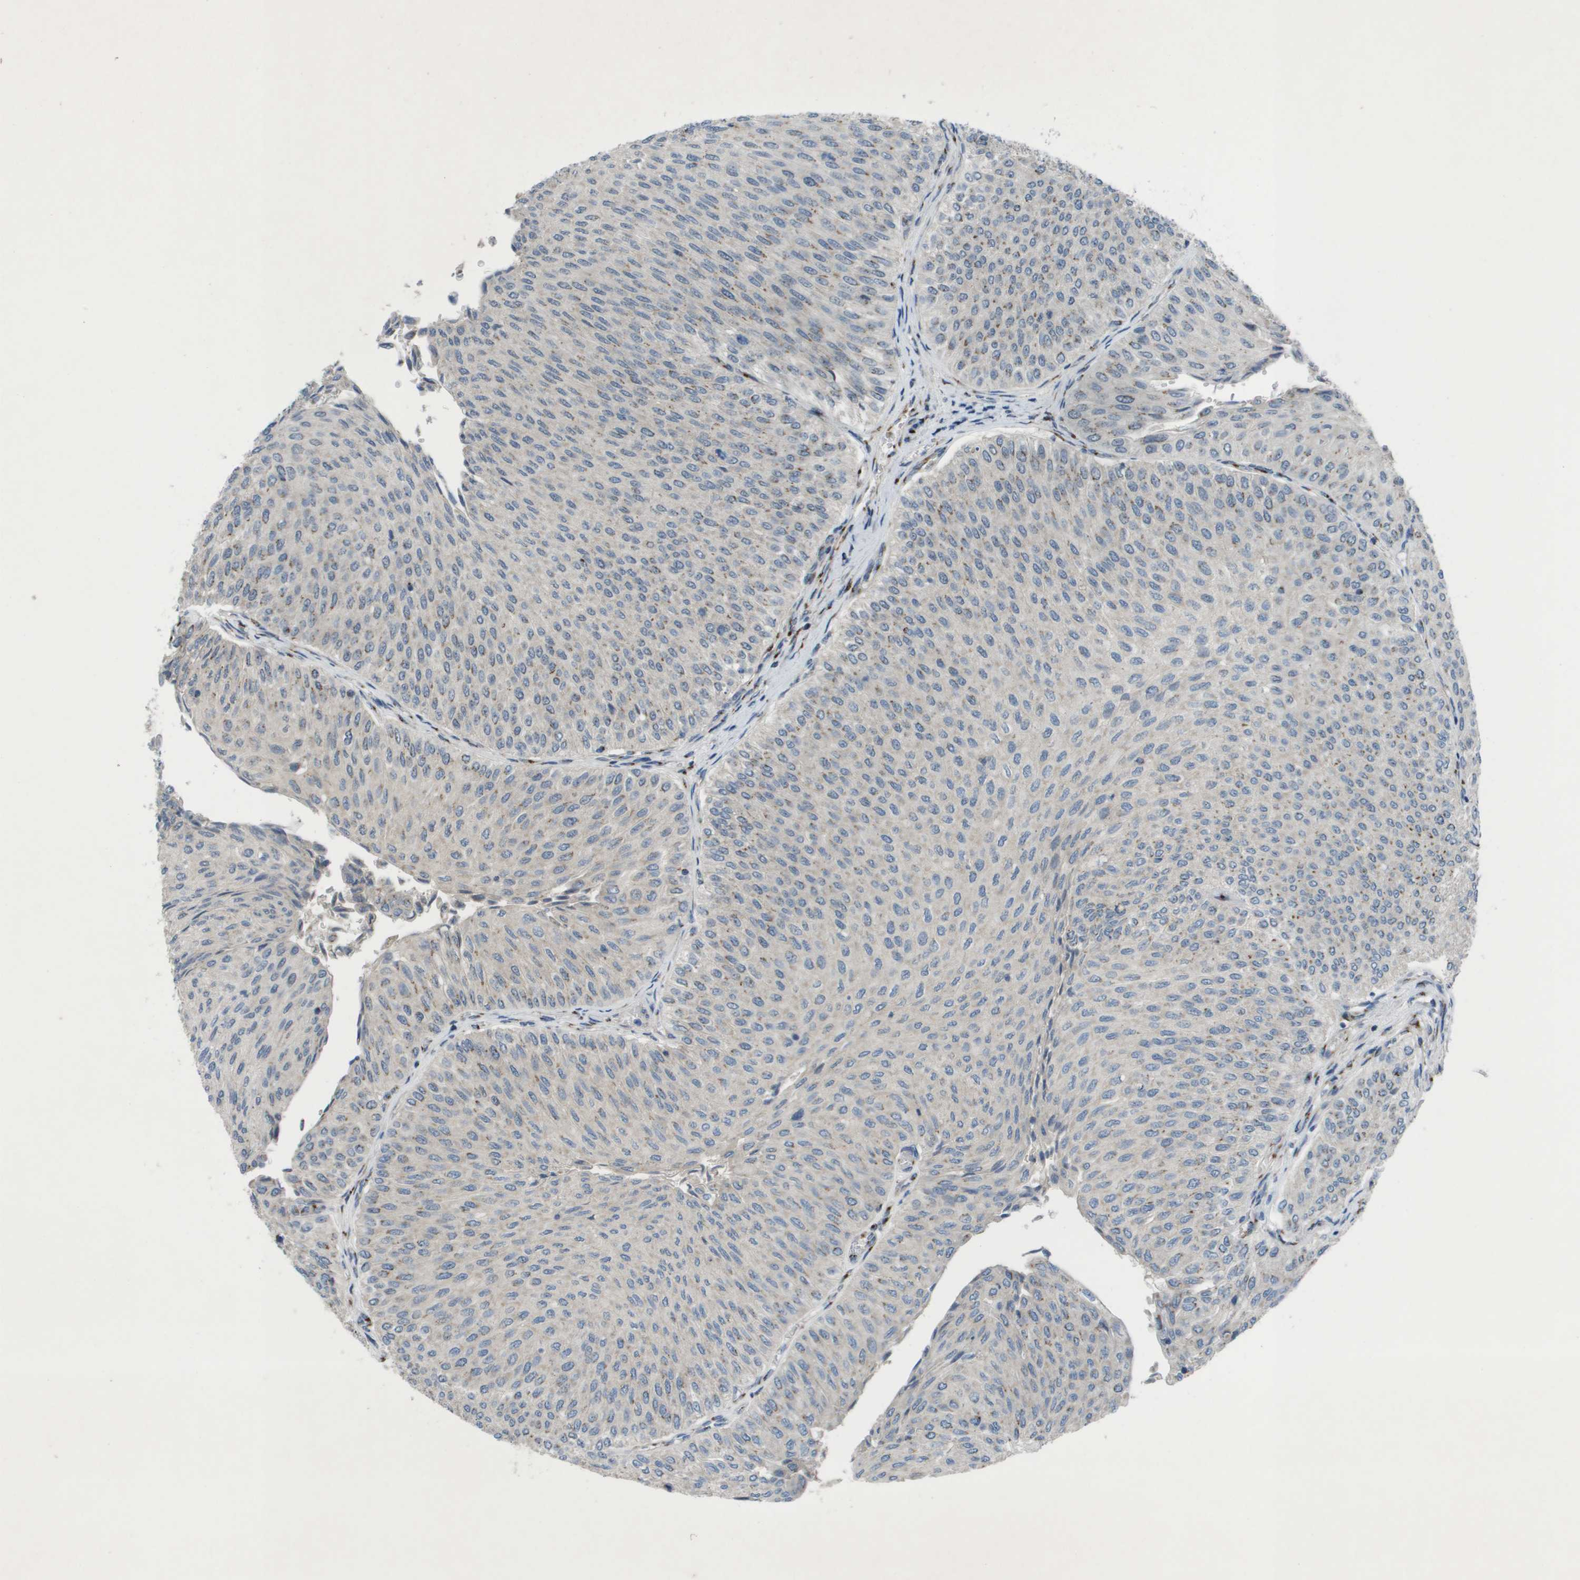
{"staining": {"intensity": "moderate", "quantity": "<25%", "location": "cytoplasmic/membranous"}, "tissue": "urothelial cancer", "cell_type": "Tumor cells", "image_type": "cancer", "snomed": [{"axis": "morphology", "description": "Urothelial carcinoma, Low grade"}, {"axis": "topography", "description": "Urinary bladder"}], "caption": "Urothelial cancer stained for a protein (brown) displays moderate cytoplasmic/membranous positive expression in approximately <25% of tumor cells.", "gene": "QSOX2", "patient": {"sex": "male", "age": 78}}